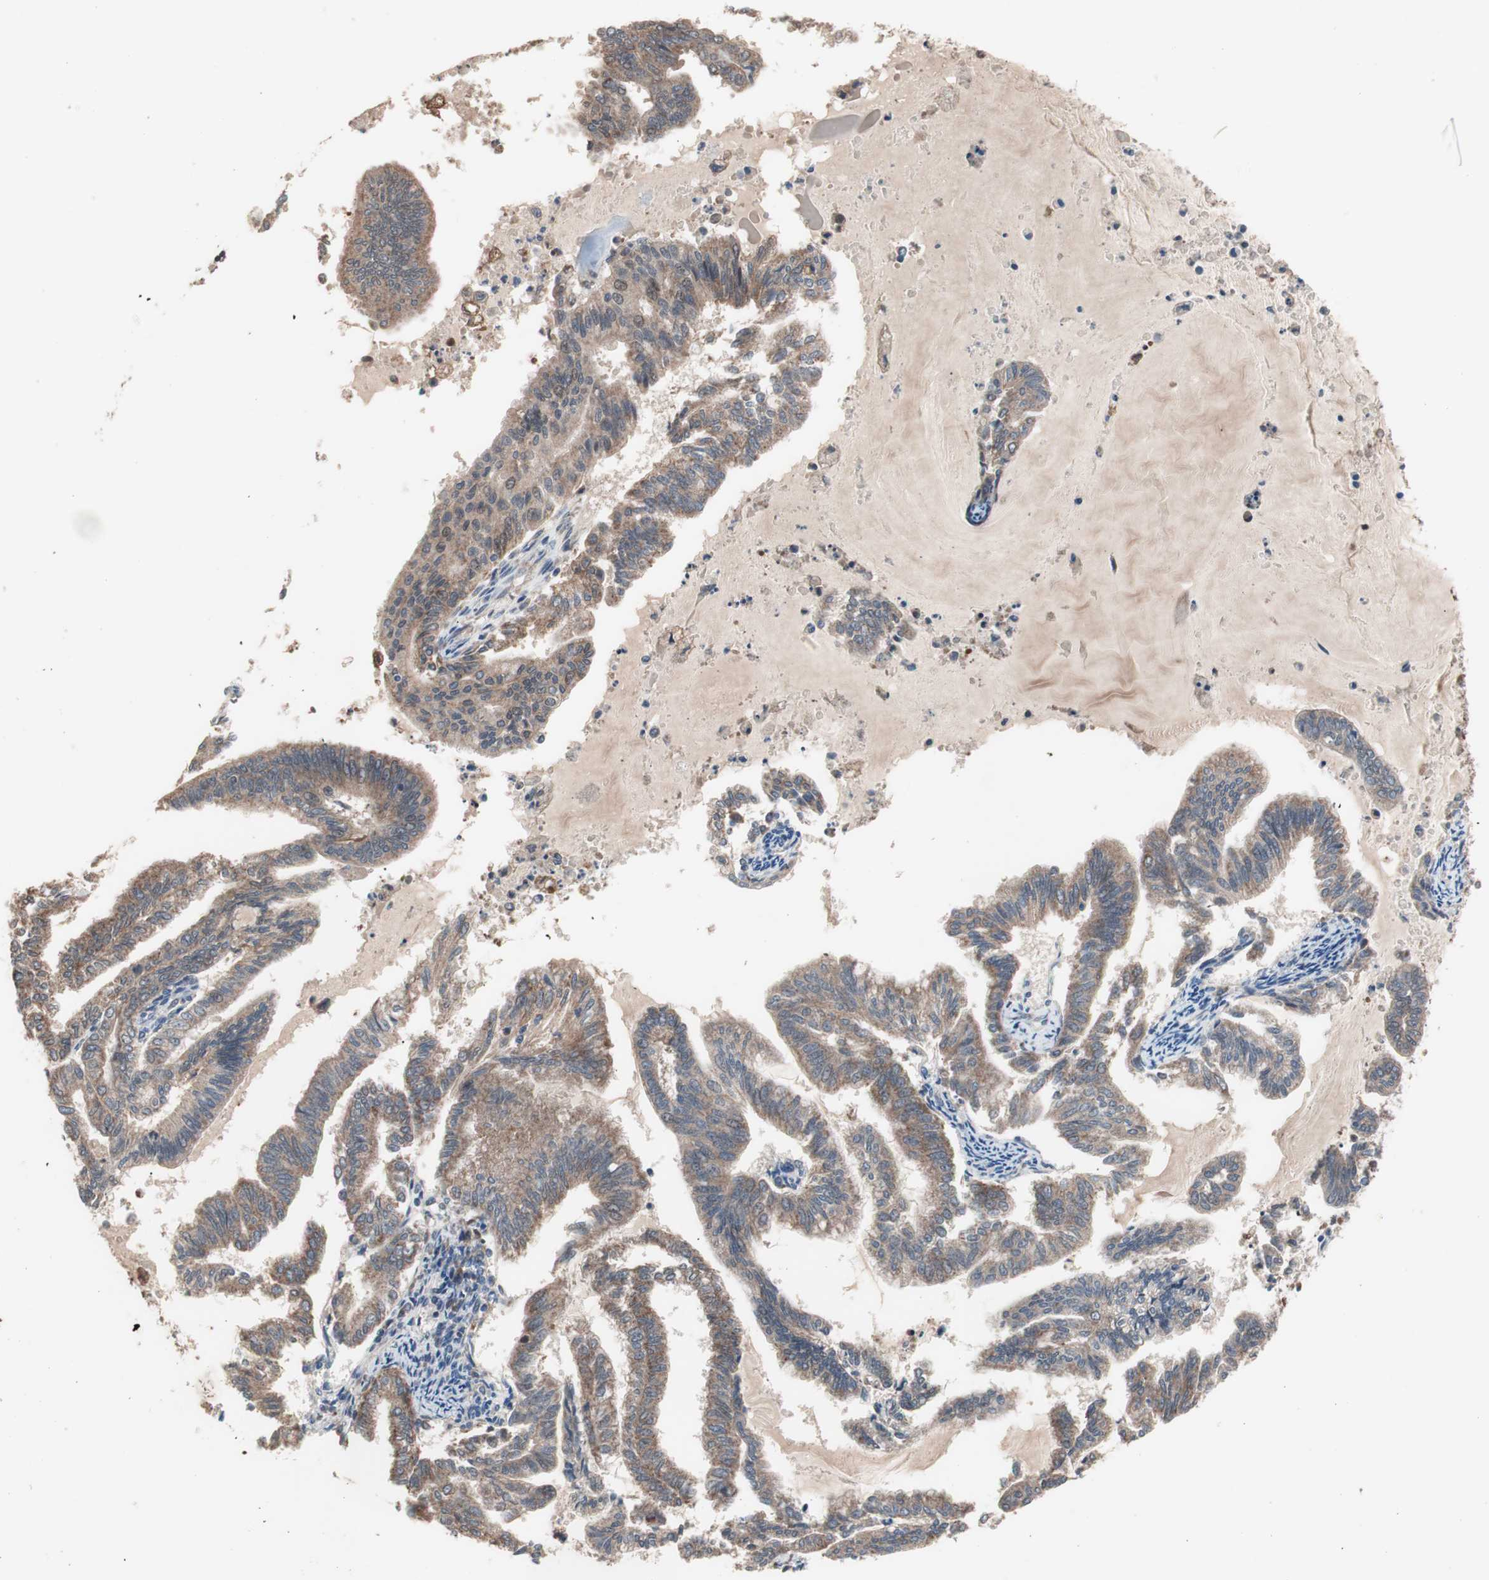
{"staining": {"intensity": "moderate", "quantity": ">75%", "location": "cytoplasmic/membranous"}, "tissue": "endometrial cancer", "cell_type": "Tumor cells", "image_type": "cancer", "snomed": [{"axis": "morphology", "description": "Adenocarcinoma, NOS"}, {"axis": "topography", "description": "Endometrium"}], "caption": "A photomicrograph of human endometrial cancer (adenocarcinoma) stained for a protein displays moderate cytoplasmic/membranous brown staining in tumor cells.", "gene": "HMBS", "patient": {"sex": "female", "age": 79}}